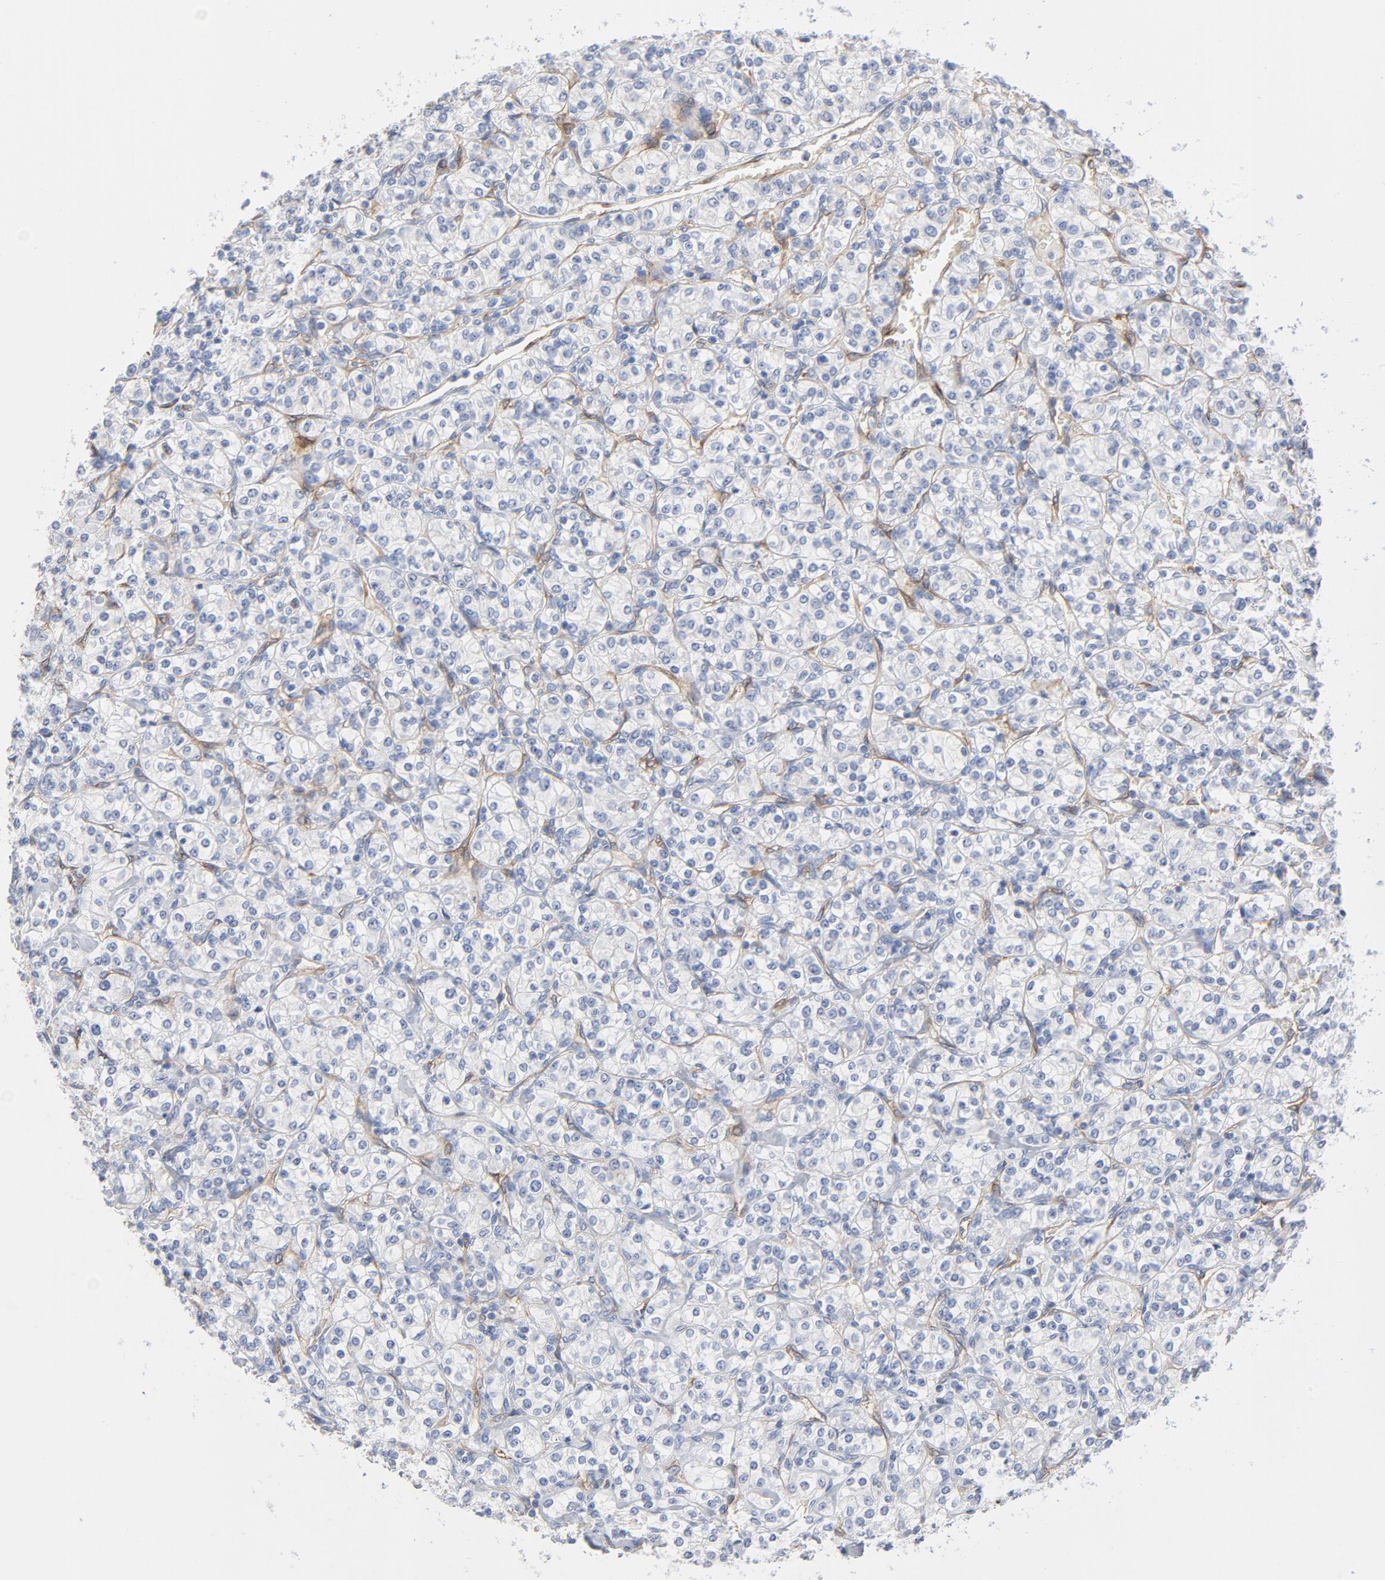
{"staining": {"intensity": "negative", "quantity": "none", "location": "none"}, "tissue": "renal cancer", "cell_type": "Tumor cells", "image_type": "cancer", "snomed": [{"axis": "morphology", "description": "Adenocarcinoma, NOS"}, {"axis": "topography", "description": "Kidney"}], "caption": "This is a photomicrograph of IHC staining of adenocarcinoma (renal), which shows no positivity in tumor cells.", "gene": "SHANK3", "patient": {"sex": "male", "age": 77}}